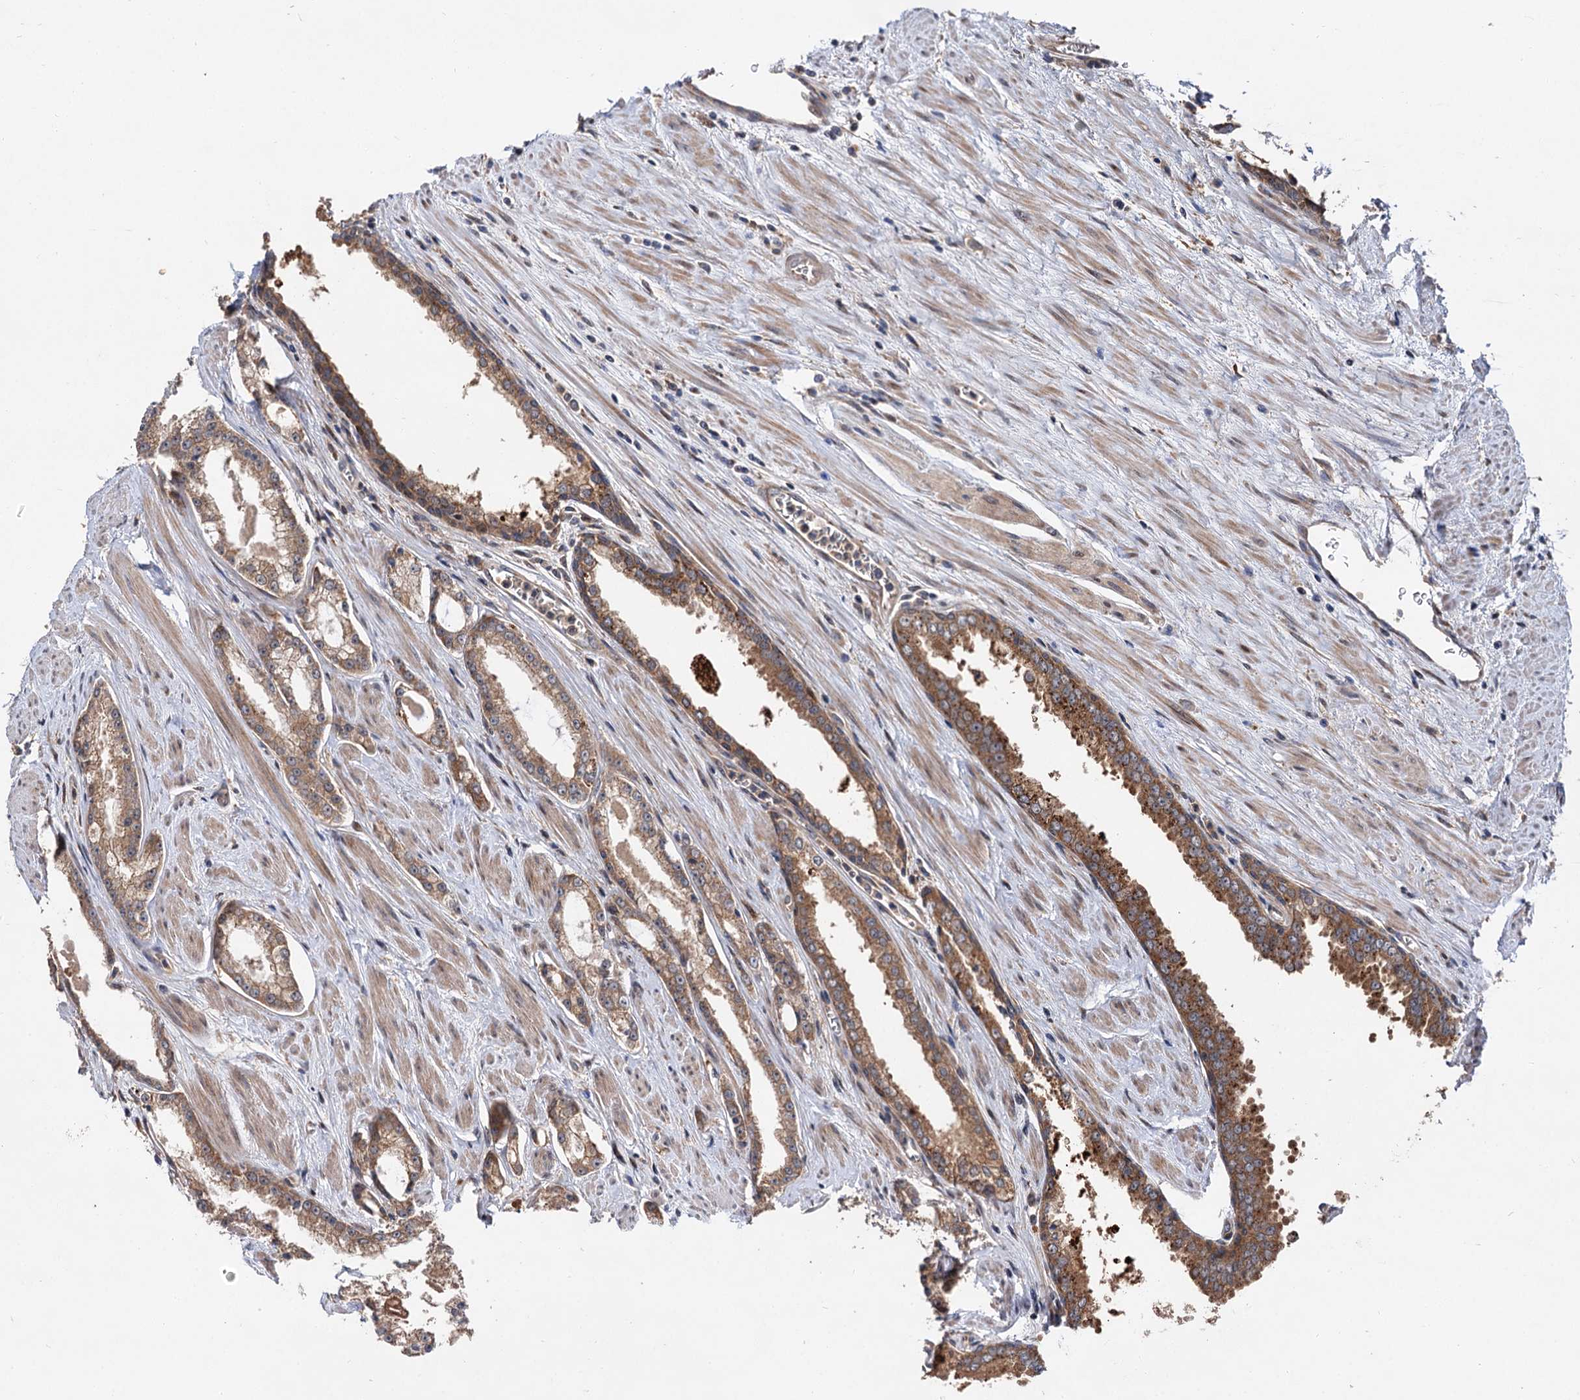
{"staining": {"intensity": "moderate", "quantity": ">75%", "location": "cytoplasmic/membranous"}, "tissue": "prostate cancer", "cell_type": "Tumor cells", "image_type": "cancer", "snomed": [{"axis": "morphology", "description": "Adenocarcinoma, Low grade"}, {"axis": "topography", "description": "Prostate and seminal vesicle, NOS"}], "caption": "DAB immunohistochemical staining of human prostate cancer exhibits moderate cytoplasmic/membranous protein expression in approximately >75% of tumor cells. Using DAB (brown) and hematoxylin (blue) stains, captured at high magnification using brightfield microscopy.", "gene": "NAA25", "patient": {"sex": "male", "age": 60}}